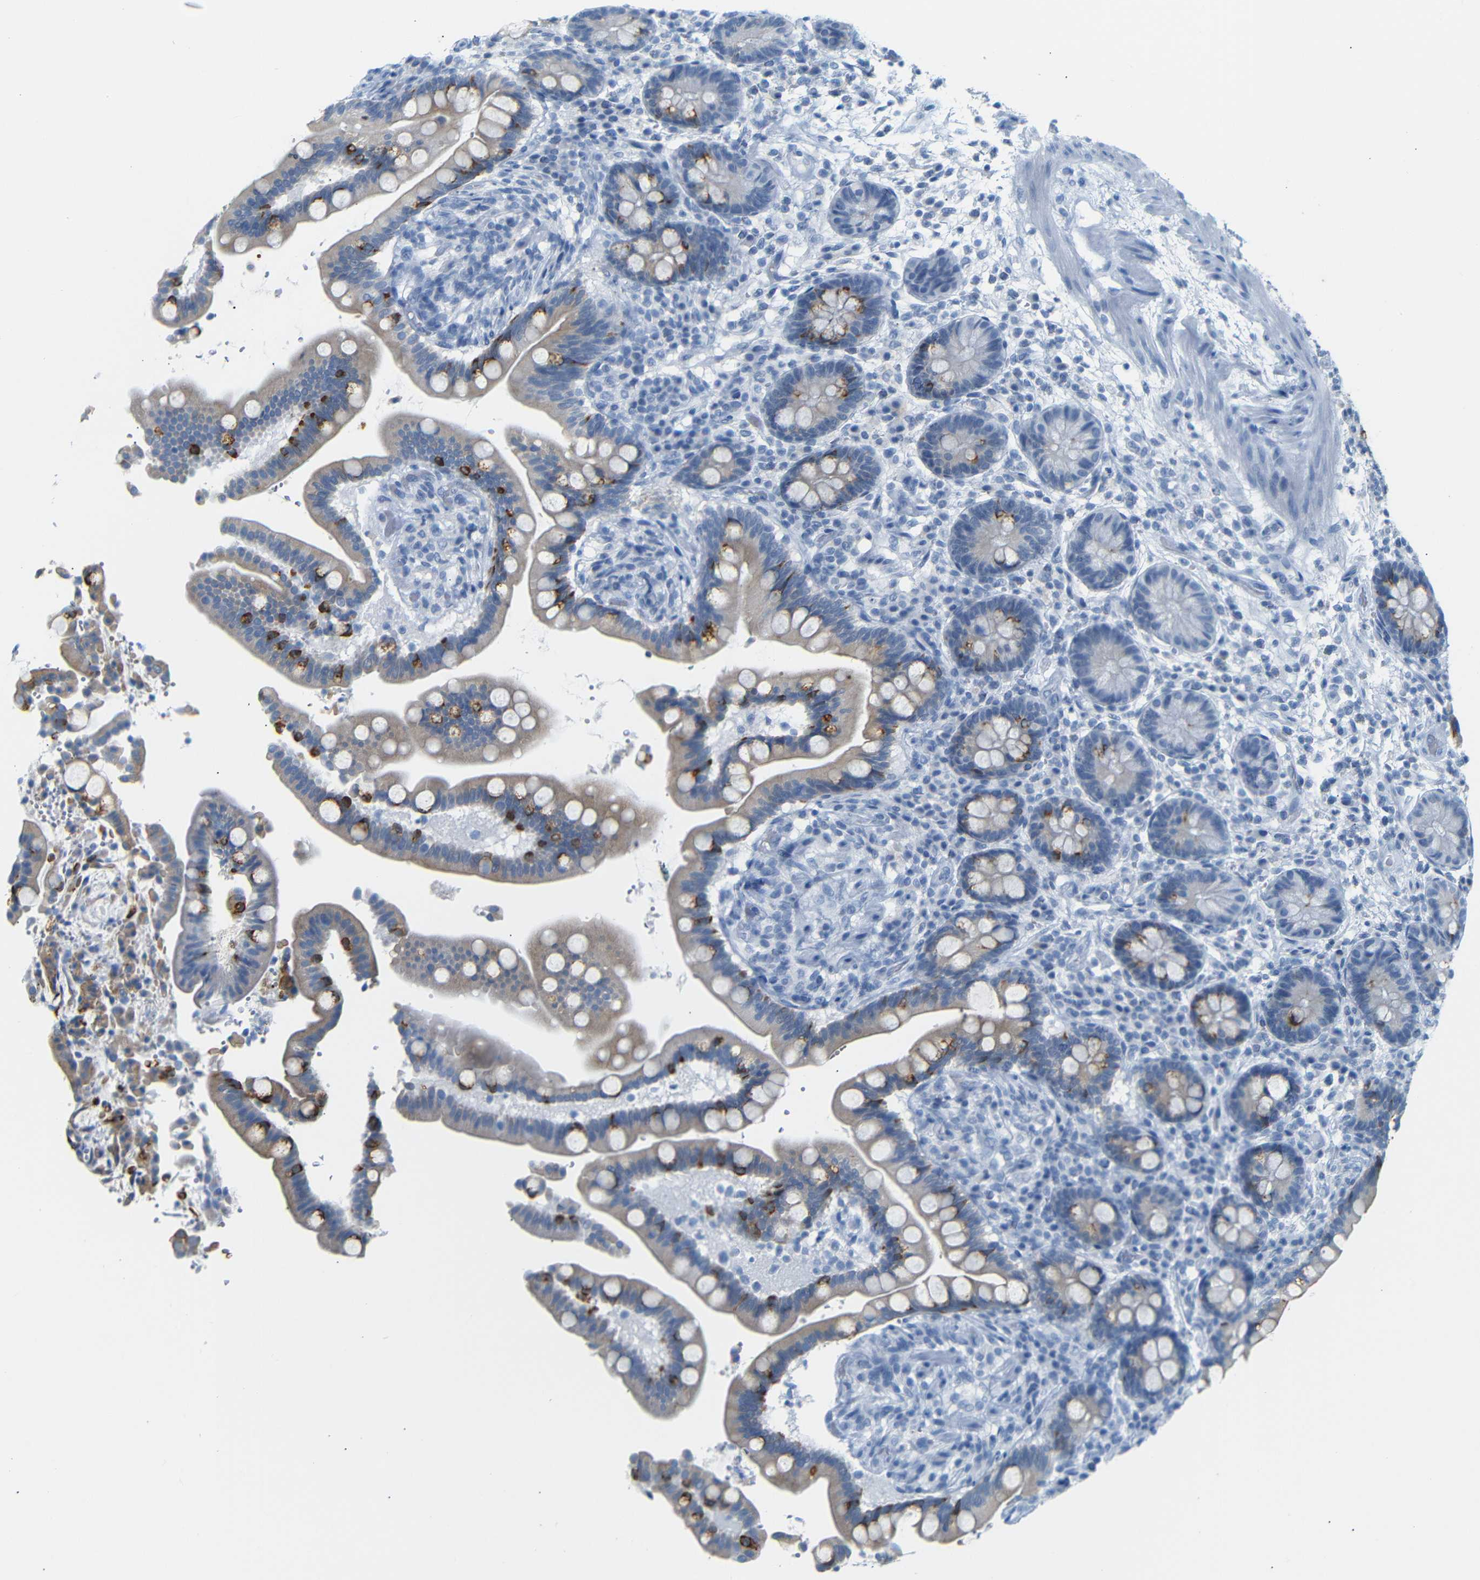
{"staining": {"intensity": "negative", "quantity": "none", "location": "none"}, "tissue": "colon", "cell_type": "Endothelial cells", "image_type": "normal", "snomed": [{"axis": "morphology", "description": "Normal tissue, NOS"}, {"axis": "topography", "description": "Colon"}], "caption": "Immunohistochemical staining of unremarkable human colon shows no significant staining in endothelial cells. The staining is performed using DAB (3,3'-diaminobenzidine) brown chromogen with nuclei counter-stained in using hematoxylin.", "gene": "DYNAP", "patient": {"sex": "male", "age": 73}}